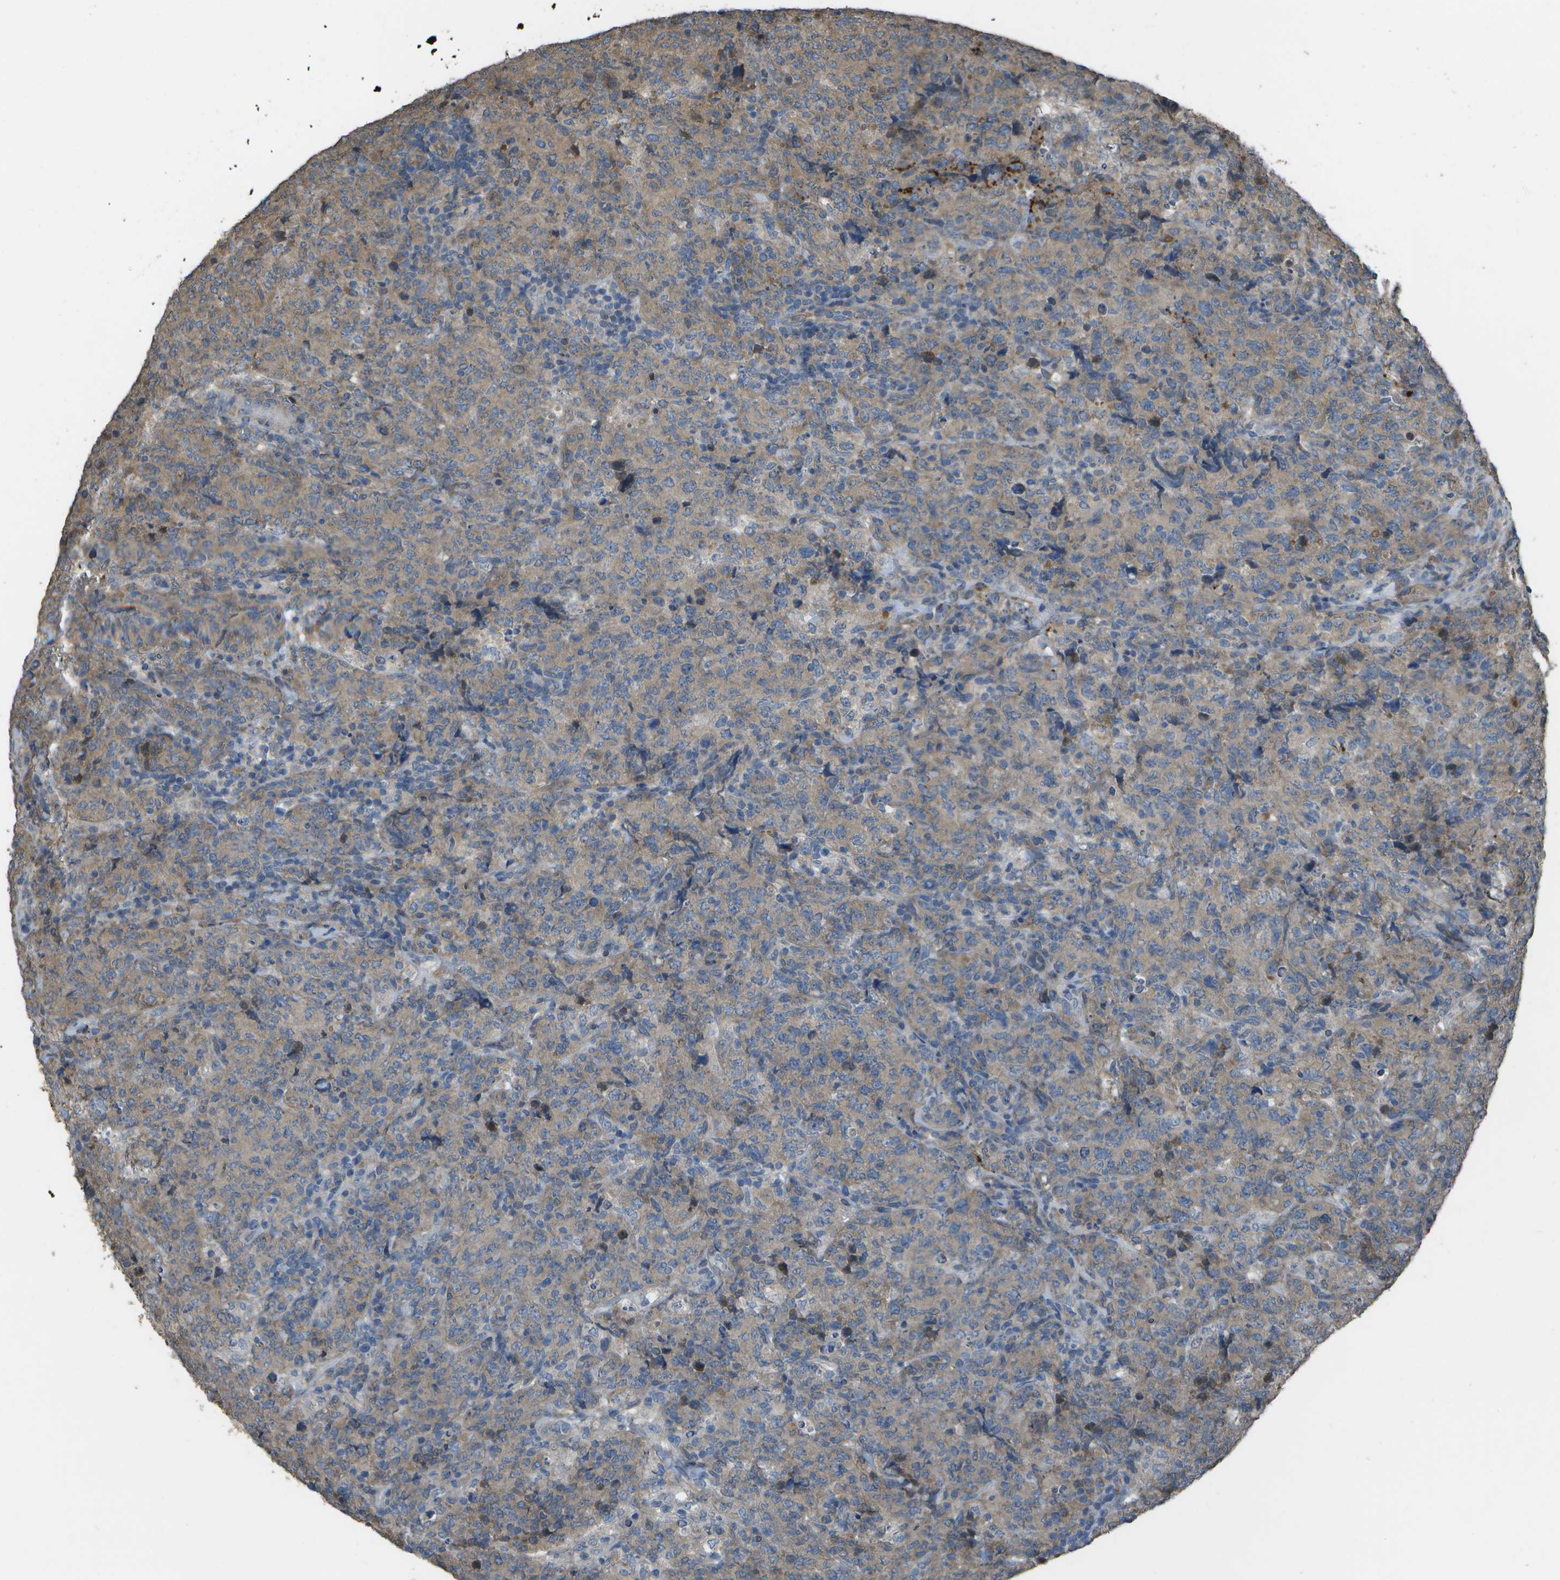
{"staining": {"intensity": "weak", "quantity": "25%-75%", "location": "cytoplasmic/membranous"}, "tissue": "lymphoma", "cell_type": "Tumor cells", "image_type": "cancer", "snomed": [{"axis": "morphology", "description": "Malignant lymphoma, non-Hodgkin's type, High grade"}, {"axis": "topography", "description": "Tonsil"}], "caption": "Immunohistochemistry (DAB) staining of high-grade malignant lymphoma, non-Hodgkin's type exhibits weak cytoplasmic/membranous protein staining in about 25%-75% of tumor cells. Nuclei are stained in blue.", "gene": "CLNS1A", "patient": {"sex": "female", "age": 36}}